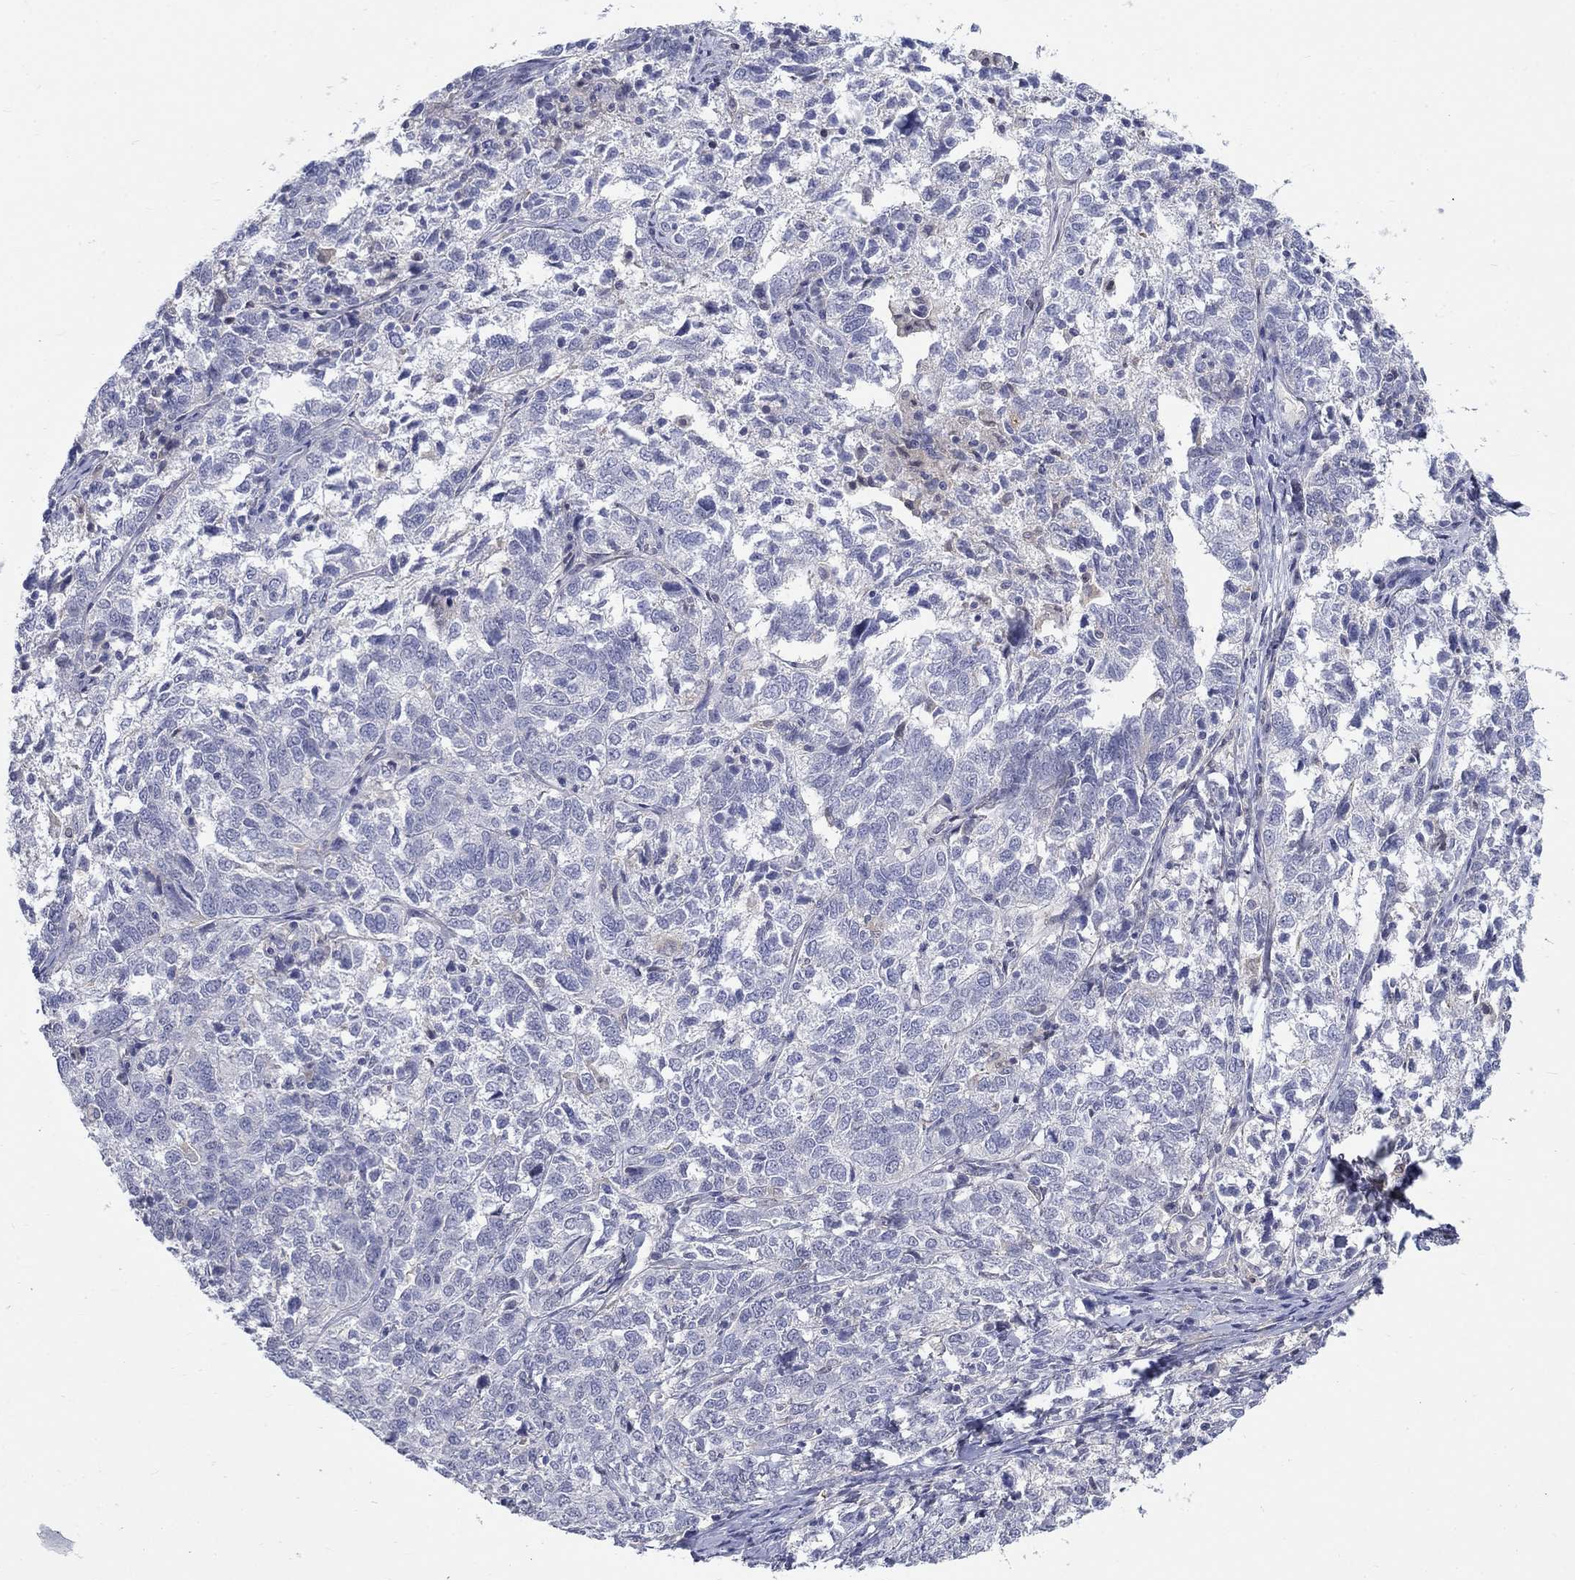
{"staining": {"intensity": "negative", "quantity": "none", "location": "none"}, "tissue": "ovarian cancer", "cell_type": "Tumor cells", "image_type": "cancer", "snomed": [{"axis": "morphology", "description": "Cystadenocarcinoma, serous, NOS"}, {"axis": "topography", "description": "Ovary"}], "caption": "Ovarian cancer stained for a protein using immunohistochemistry (IHC) exhibits no staining tumor cells.", "gene": "EGFLAM", "patient": {"sex": "female", "age": 71}}